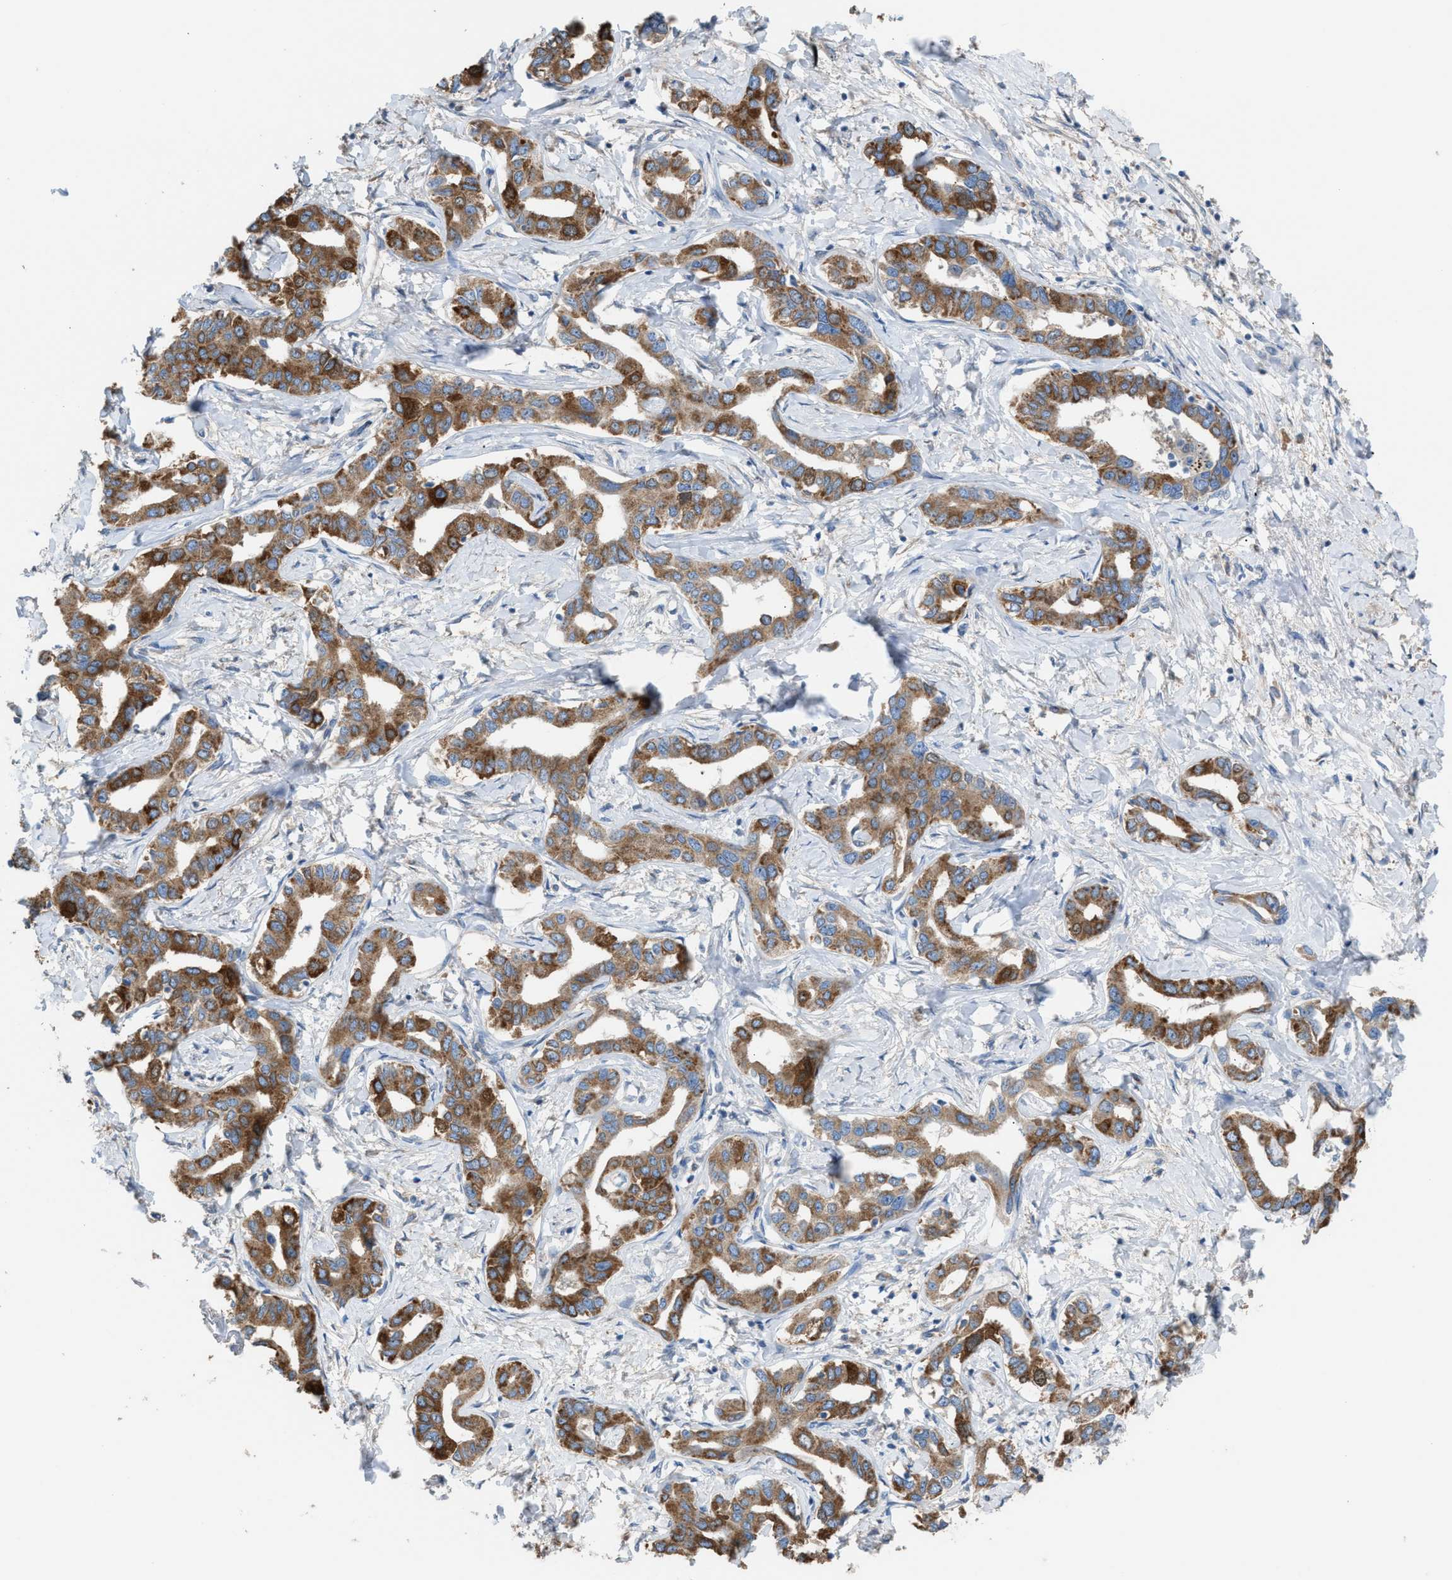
{"staining": {"intensity": "moderate", "quantity": ">75%", "location": "cytoplasmic/membranous"}, "tissue": "liver cancer", "cell_type": "Tumor cells", "image_type": "cancer", "snomed": [{"axis": "morphology", "description": "Cholangiocarcinoma"}, {"axis": "topography", "description": "Liver"}], "caption": "Liver cholangiocarcinoma tissue reveals moderate cytoplasmic/membranous expression in about >75% of tumor cells The staining was performed using DAB (3,3'-diaminobenzidine), with brown indicating positive protein expression. Nuclei are stained blue with hematoxylin.", "gene": "NQO2", "patient": {"sex": "male", "age": 59}}